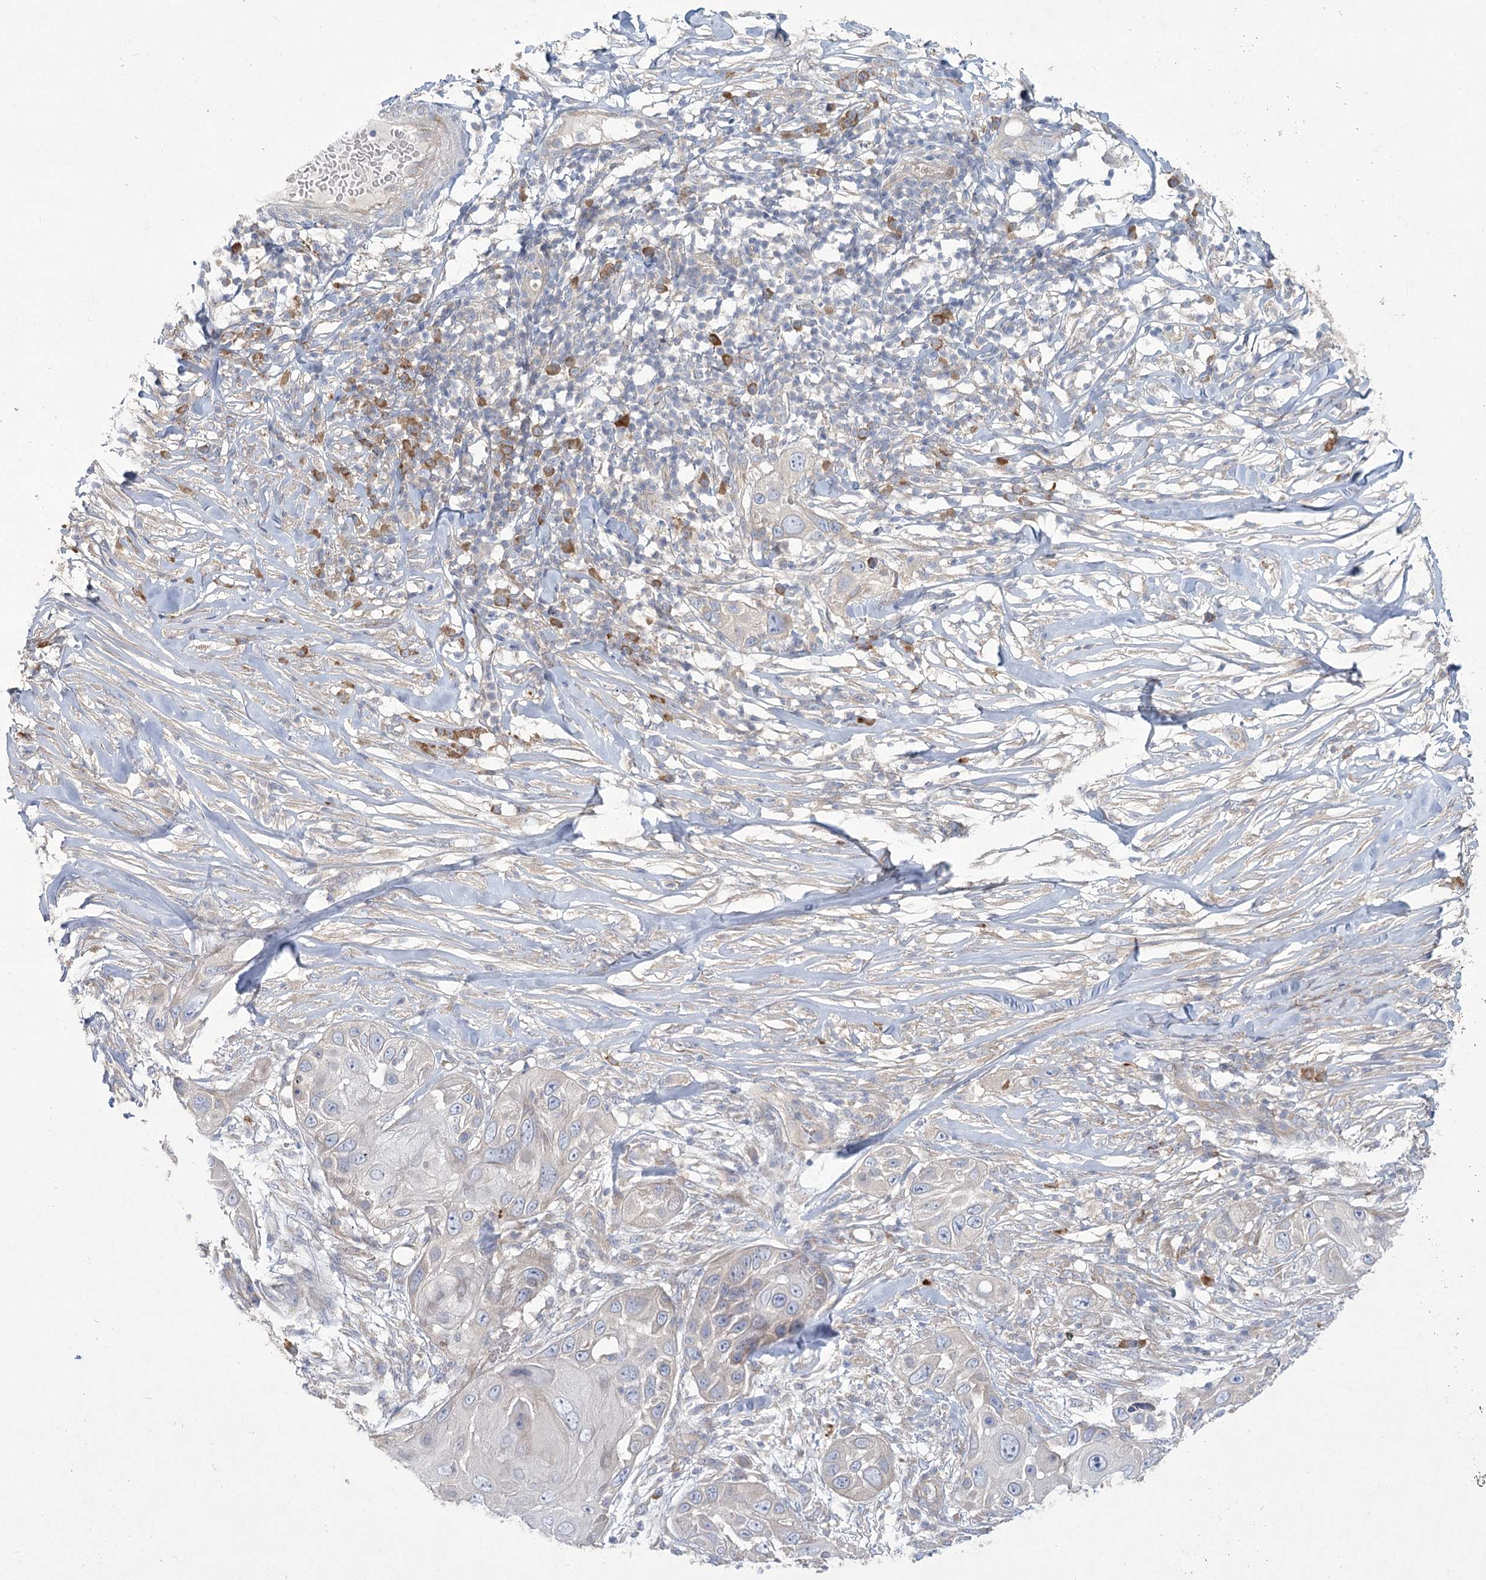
{"staining": {"intensity": "negative", "quantity": "none", "location": "none"}, "tissue": "skin cancer", "cell_type": "Tumor cells", "image_type": "cancer", "snomed": [{"axis": "morphology", "description": "Squamous cell carcinoma, NOS"}, {"axis": "topography", "description": "Skin"}], "caption": "The histopathology image reveals no staining of tumor cells in skin cancer.", "gene": "CAMTA1", "patient": {"sex": "female", "age": 44}}